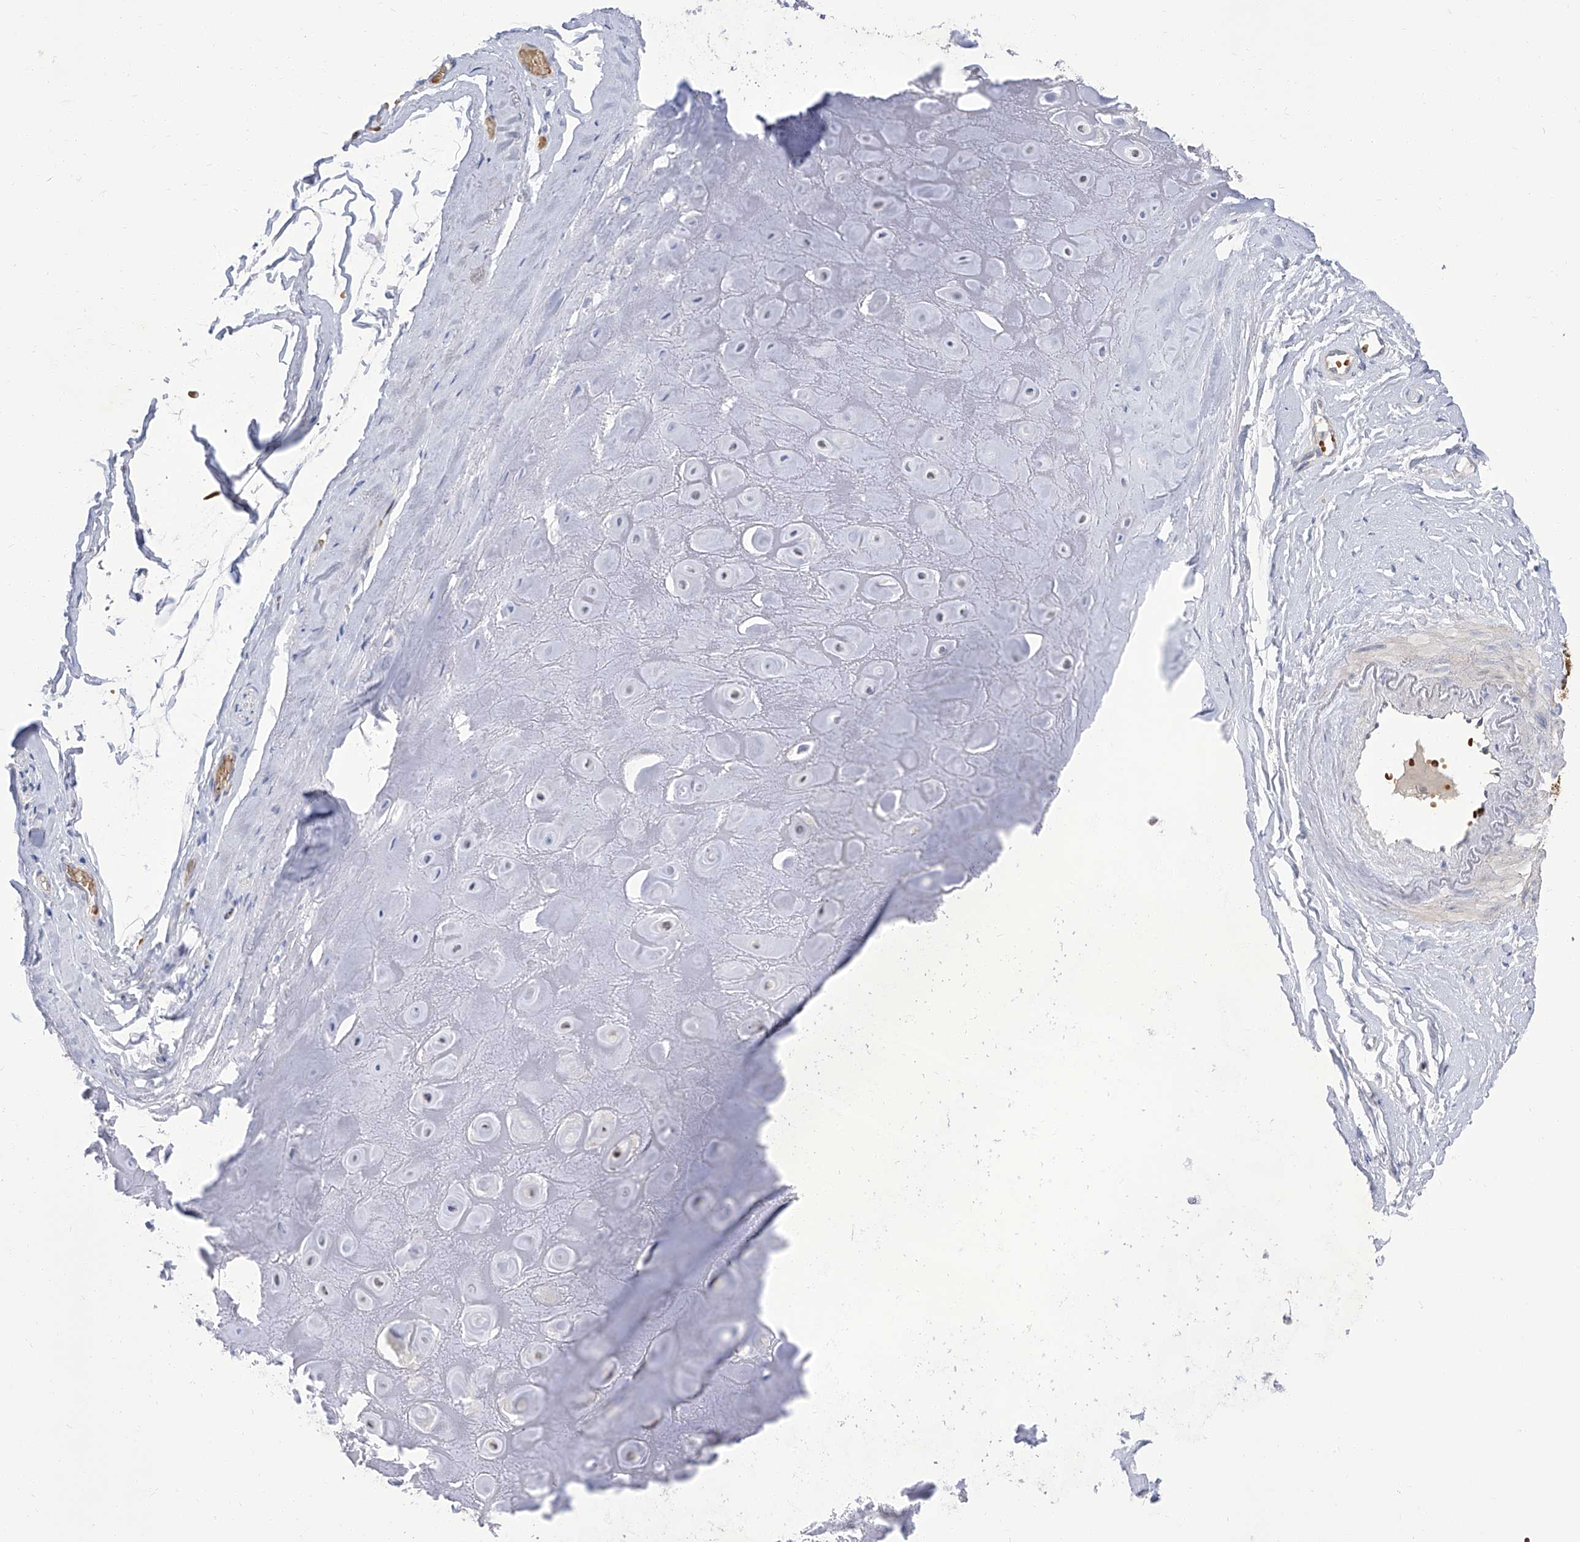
{"staining": {"intensity": "negative", "quantity": "none", "location": "none"}, "tissue": "adipose tissue", "cell_type": "Adipocytes", "image_type": "normal", "snomed": [{"axis": "morphology", "description": "Normal tissue, NOS"}, {"axis": "morphology", "description": "Basal cell carcinoma"}, {"axis": "topography", "description": "Skin"}], "caption": "A photomicrograph of adipose tissue stained for a protein shows no brown staining in adipocytes. Nuclei are stained in blue.", "gene": "PARD3", "patient": {"sex": "female", "age": 89}}